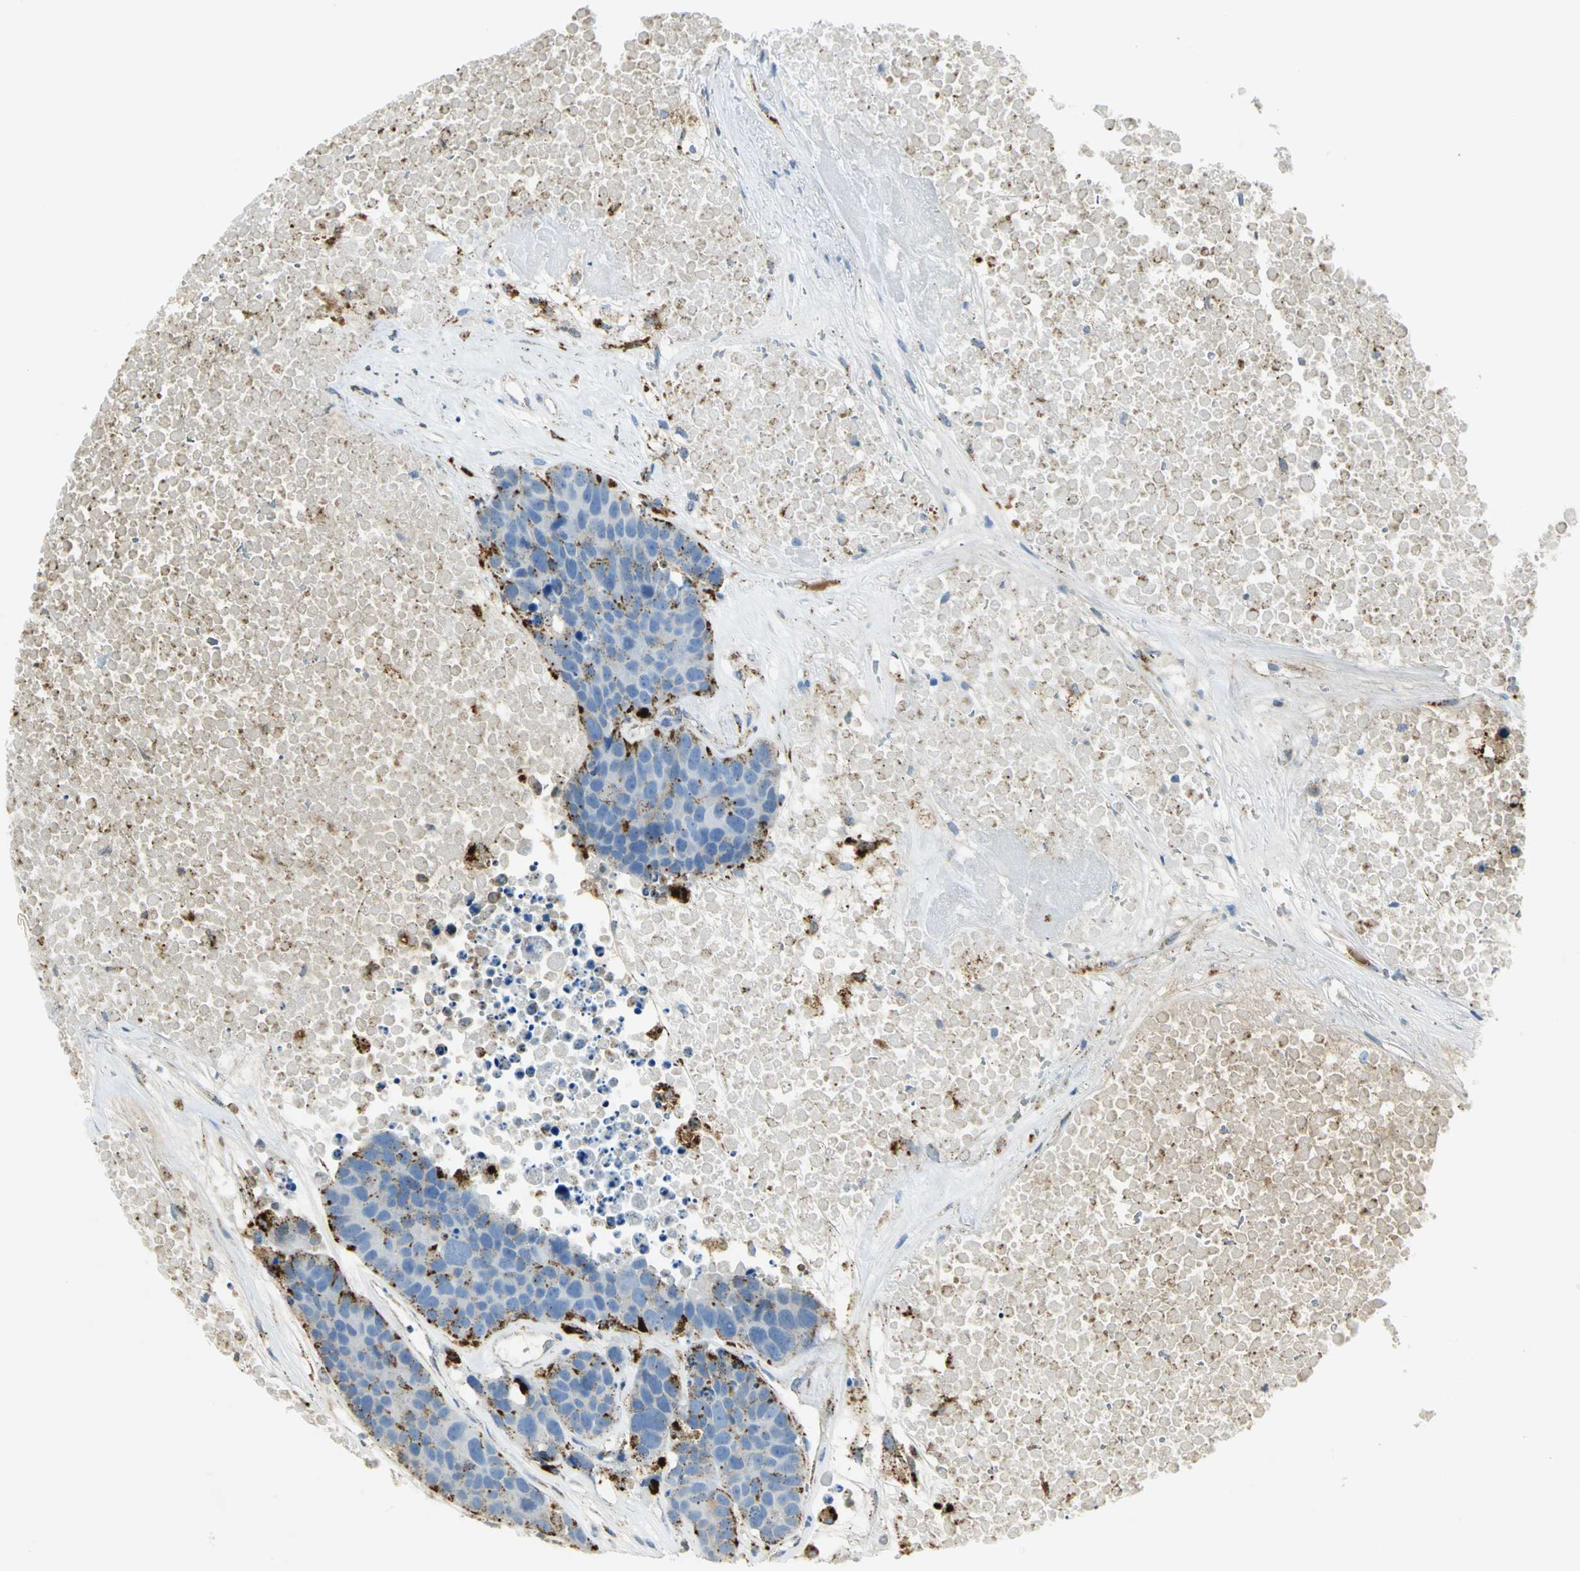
{"staining": {"intensity": "moderate", "quantity": "25%-75%", "location": "cytoplasmic/membranous"}, "tissue": "carcinoid", "cell_type": "Tumor cells", "image_type": "cancer", "snomed": [{"axis": "morphology", "description": "Carcinoid, malignant, NOS"}, {"axis": "topography", "description": "Lung"}], "caption": "Protein staining shows moderate cytoplasmic/membranous positivity in approximately 25%-75% of tumor cells in carcinoid.", "gene": "ARSA", "patient": {"sex": "male", "age": 60}}